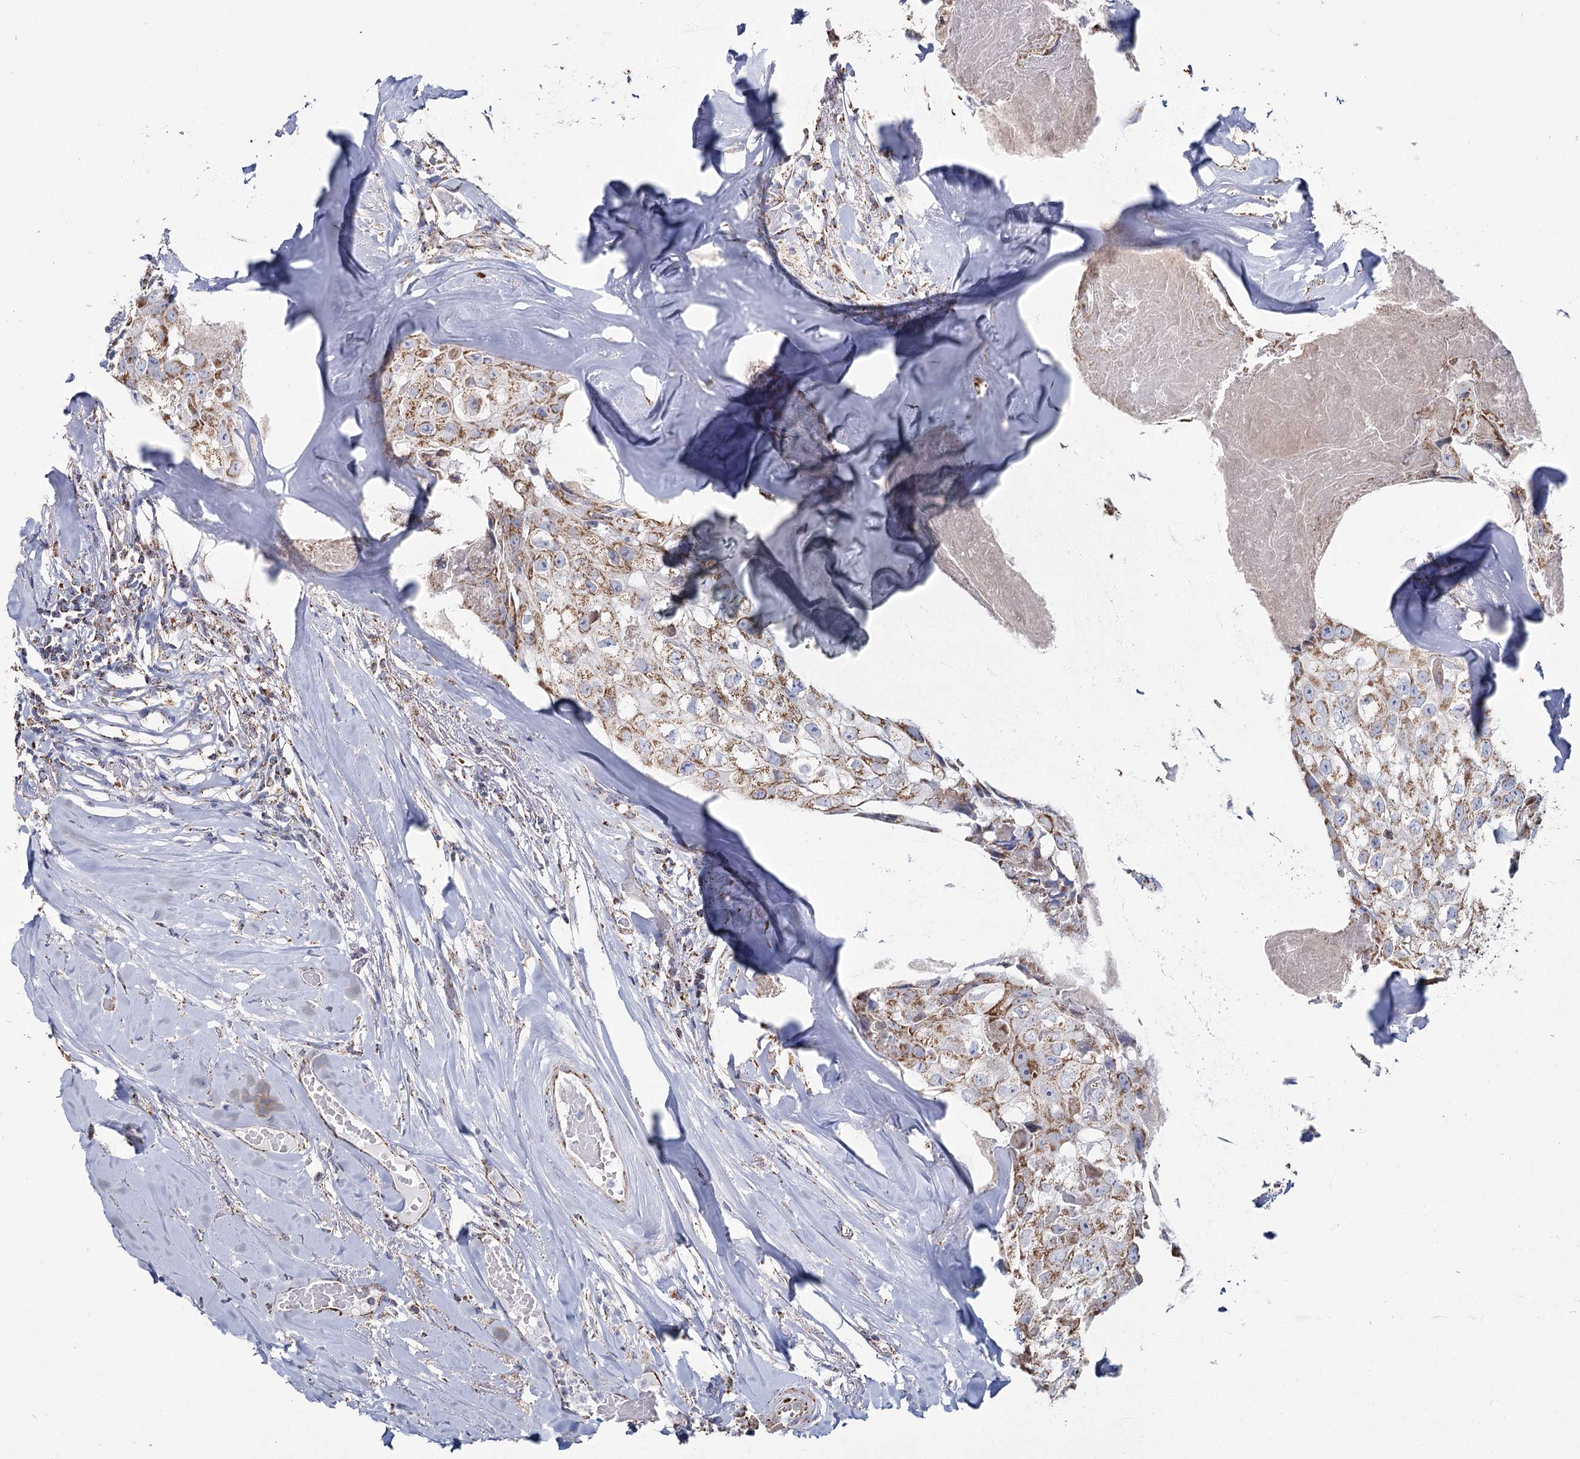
{"staining": {"intensity": "moderate", "quantity": ">75%", "location": "cytoplasmic/membranous"}, "tissue": "head and neck cancer", "cell_type": "Tumor cells", "image_type": "cancer", "snomed": [{"axis": "morphology", "description": "Adenocarcinoma, NOS"}, {"axis": "morphology", "description": "Adenocarcinoma, metastatic, NOS"}, {"axis": "topography", "description": "Head-Neck"}], "caption": "Brown immunohistochemical staining in head and neck cancer (metastatic adenocarcinoma) exhibits moderate cytoplasmic/membranous staining in approximately >75% of tumor cells. (Stains: DAB in brown, nuclei in blue, Microscopy: brightfield microscopy at high magnification).", "gene": "MRPL44", "patient": {"sex": "male", "age": 75}}